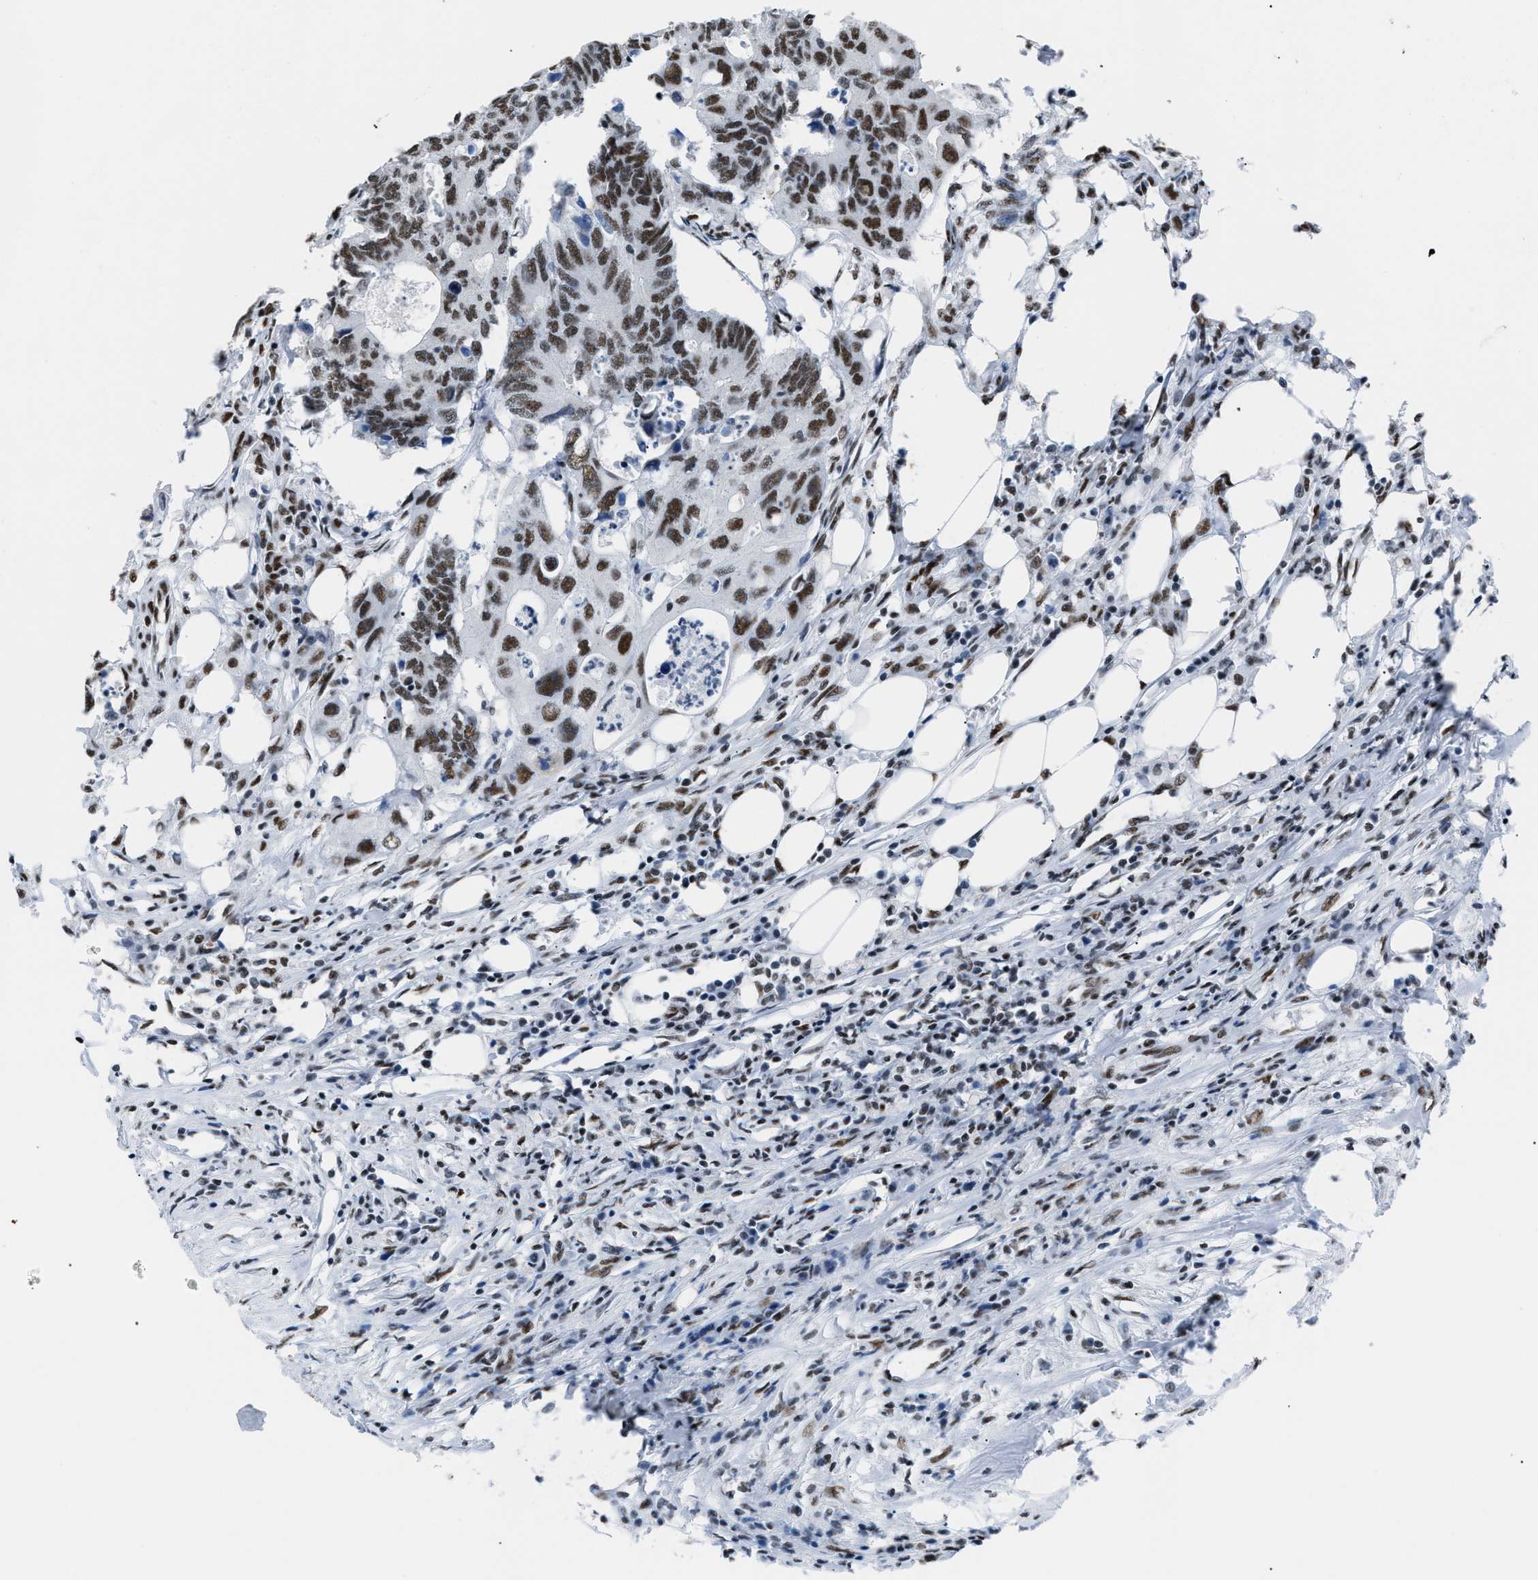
{"staining": {"intensity": "moderate", "quantity": ">75%", "location": "nuclear"}, "tissue": "colorectal cancer", "cell_type": "Tumor cells", "image_type": "cancer", "snomed": [{"axis": "morphology", "description": "Adenocarcinoma, NOS"}, {"axis": "topography", "description": "Colon"}], "caption": "Tumor cells exhibit medium levels of moderate nuclear expression in about >75% of cells in human colorectal adenocarcinoma.", "gene": "CCAR2", "patient": {"sex": "male", "age": 71}}